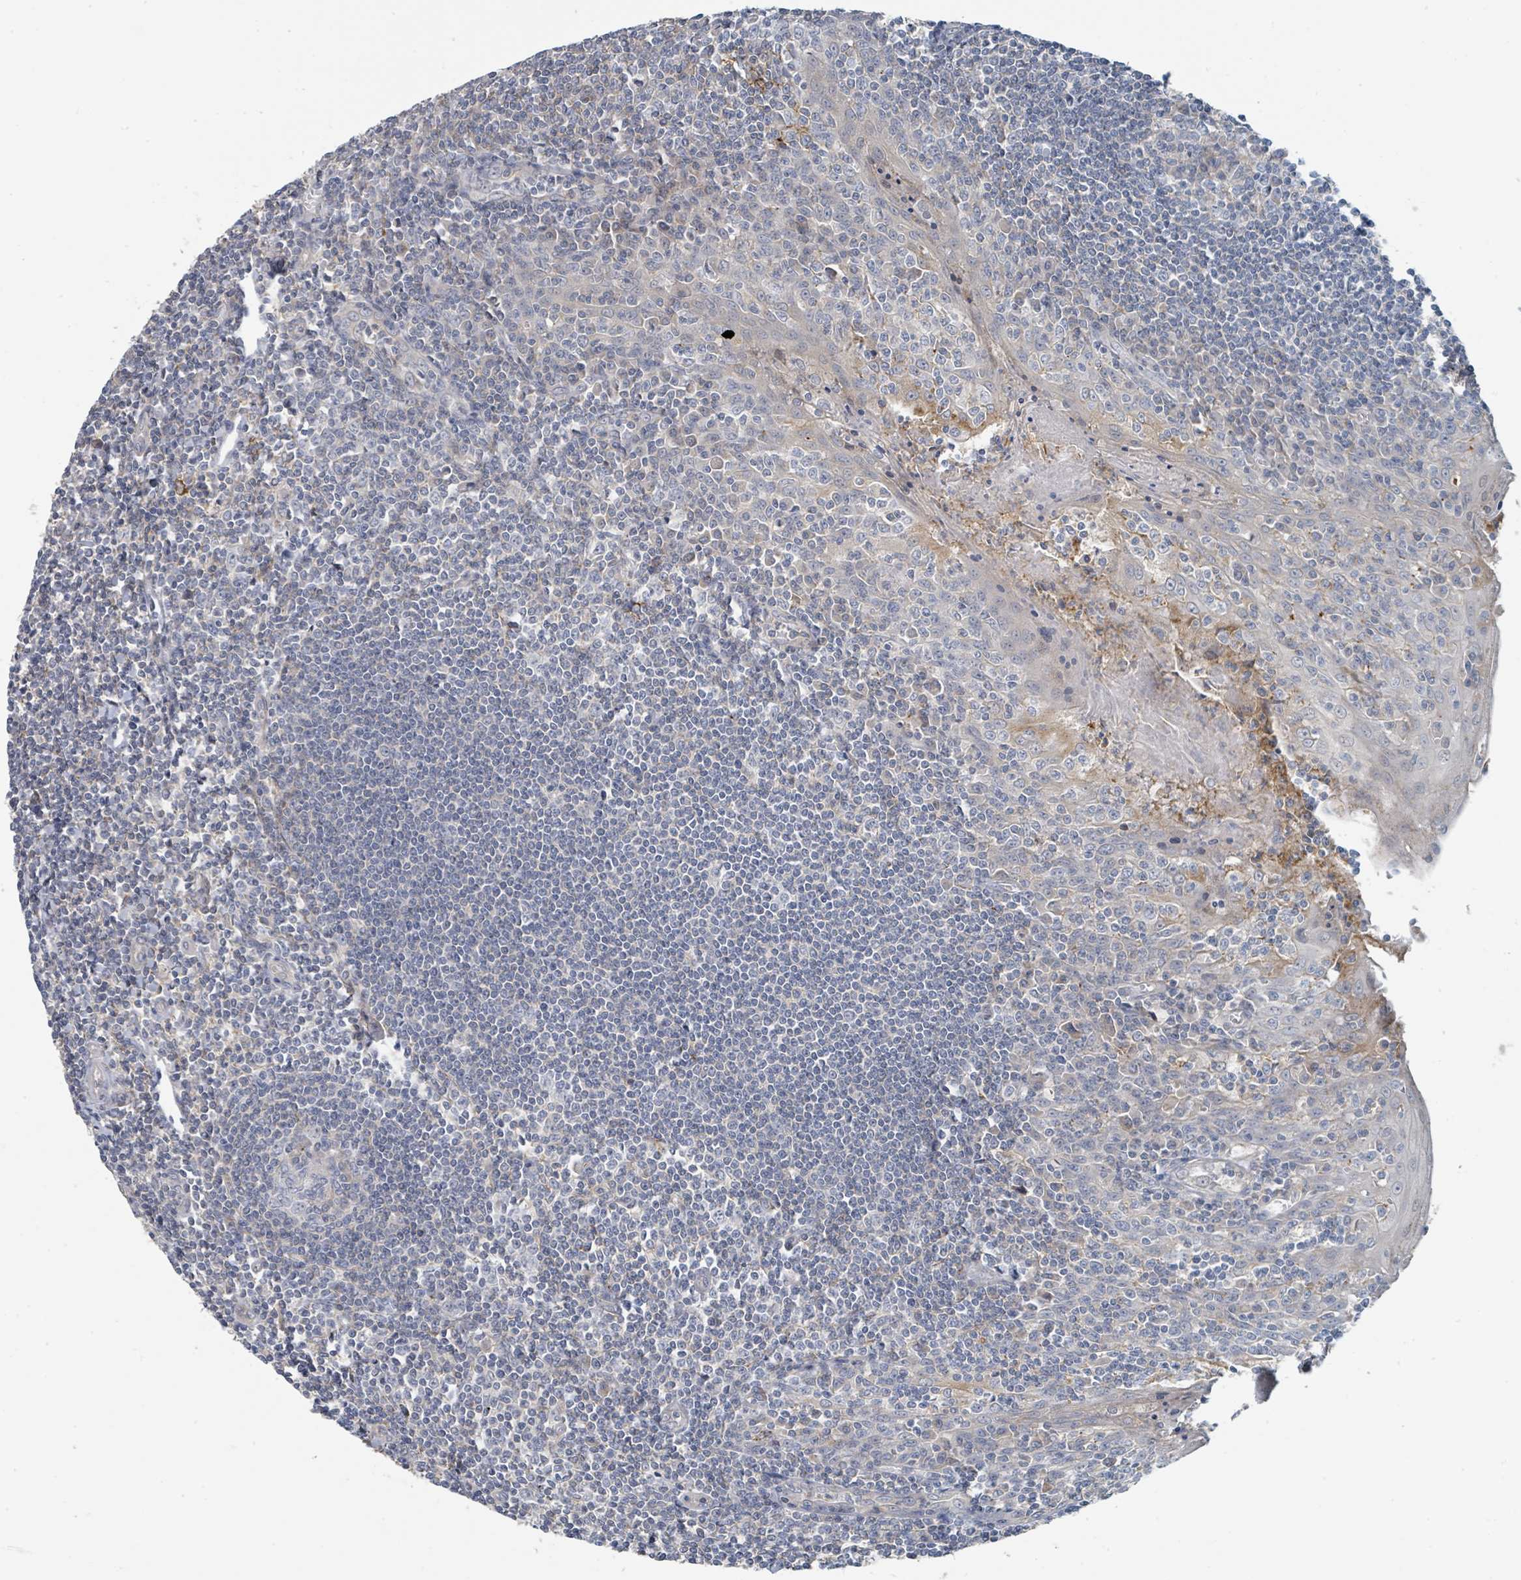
{"staining": {"intensity": "negative", "quantity": "none", "location": "none"}, "tissue": "tonsil", "cell_type": "Germinal center cells", "image_type": "normal", "snomed": [{"axis": "morphology", "description": "Normal tissue, NOS"}, {"axis": "topography", "description": "Tonsil"}], "caption": "Immunohistochemistry micrograph of unremarkable tonsil: tonsil stained with DAB (3,3'-diaminobenzidine) exhibits no significant protein staining in germinal center cells.", "gene": "LRRC42", "patient": {"sex": "male", "age": 27}}